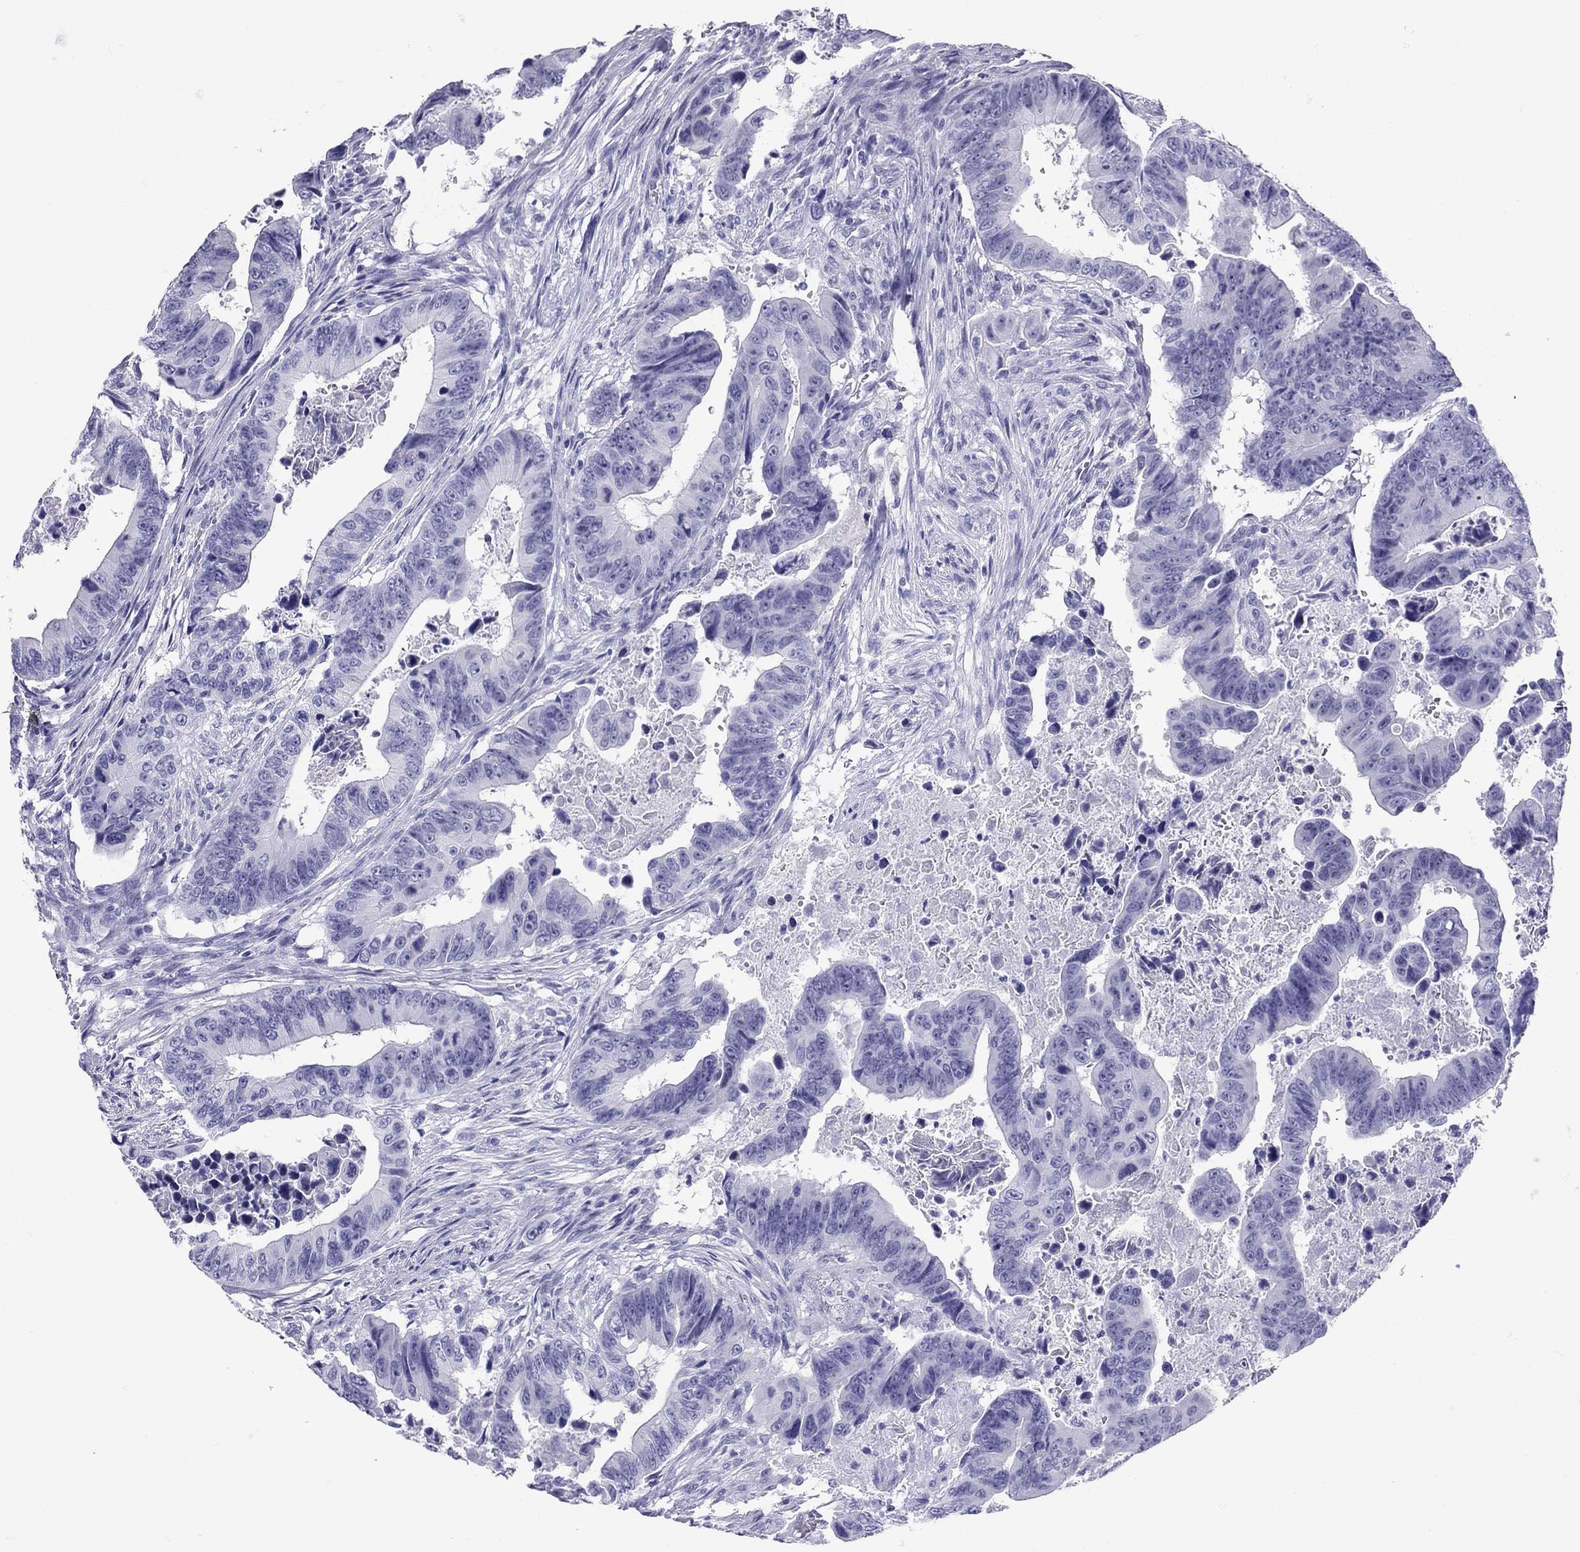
{"staining": {"intensity": "negative", "quantity": "none", "location": "none"}, "tissue": "colorectal cancer", "cell_type": "Tumor cells", "image_type": "cancer", "snomed": [{"axis": "morphology", "description": "Adenocarcinoma, NOS"}, {"axis": "topography", "description": "Colon"}], "caption": "Tumor cells are negative for protein expression in human colorectal cancer (adenocarcinoma).", "gene": "LYAR", "patient": {"sex": "female", "age": 87}}